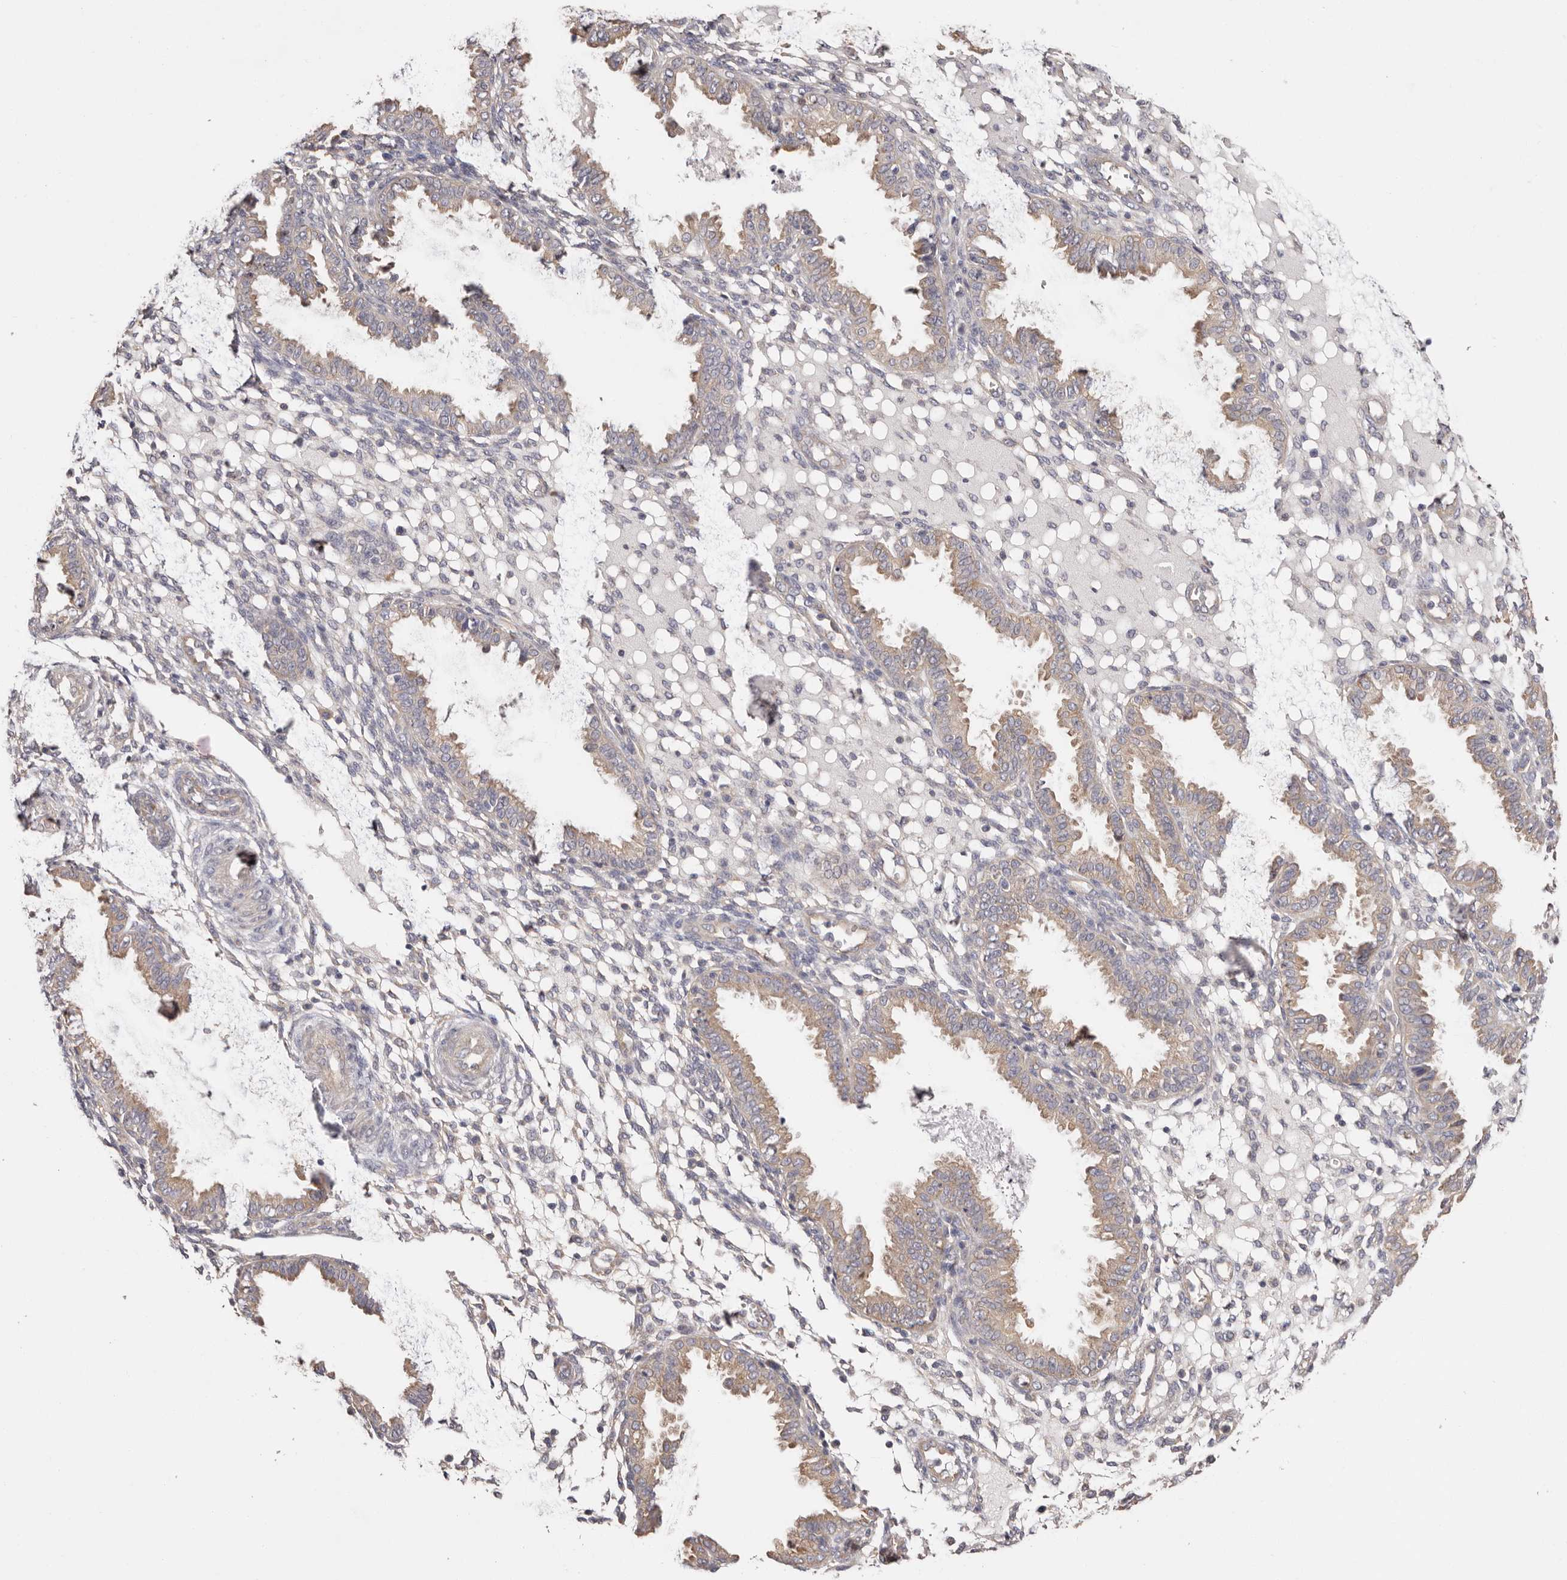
{"staining": {"intensity": "negative", "quantity": "none", "location": "none"}, "tissue": "endometrium", "cell_type": "Cells in endometrial stroma", "image_type": "normal", "snomed": [{"axis": "morphology", "description": "Normal tissue, NOS"}, {"axis": "topography", "description": "Endometrium"}], "caption": "Immunohistochemistry (IHC) micrograph of unremarkable endometrium stained for a protein (brown), which reveals no staining in cells in endometrial stroma.", "gene": "FAM167B", "patient": {"sex": "female", "age": 33}}